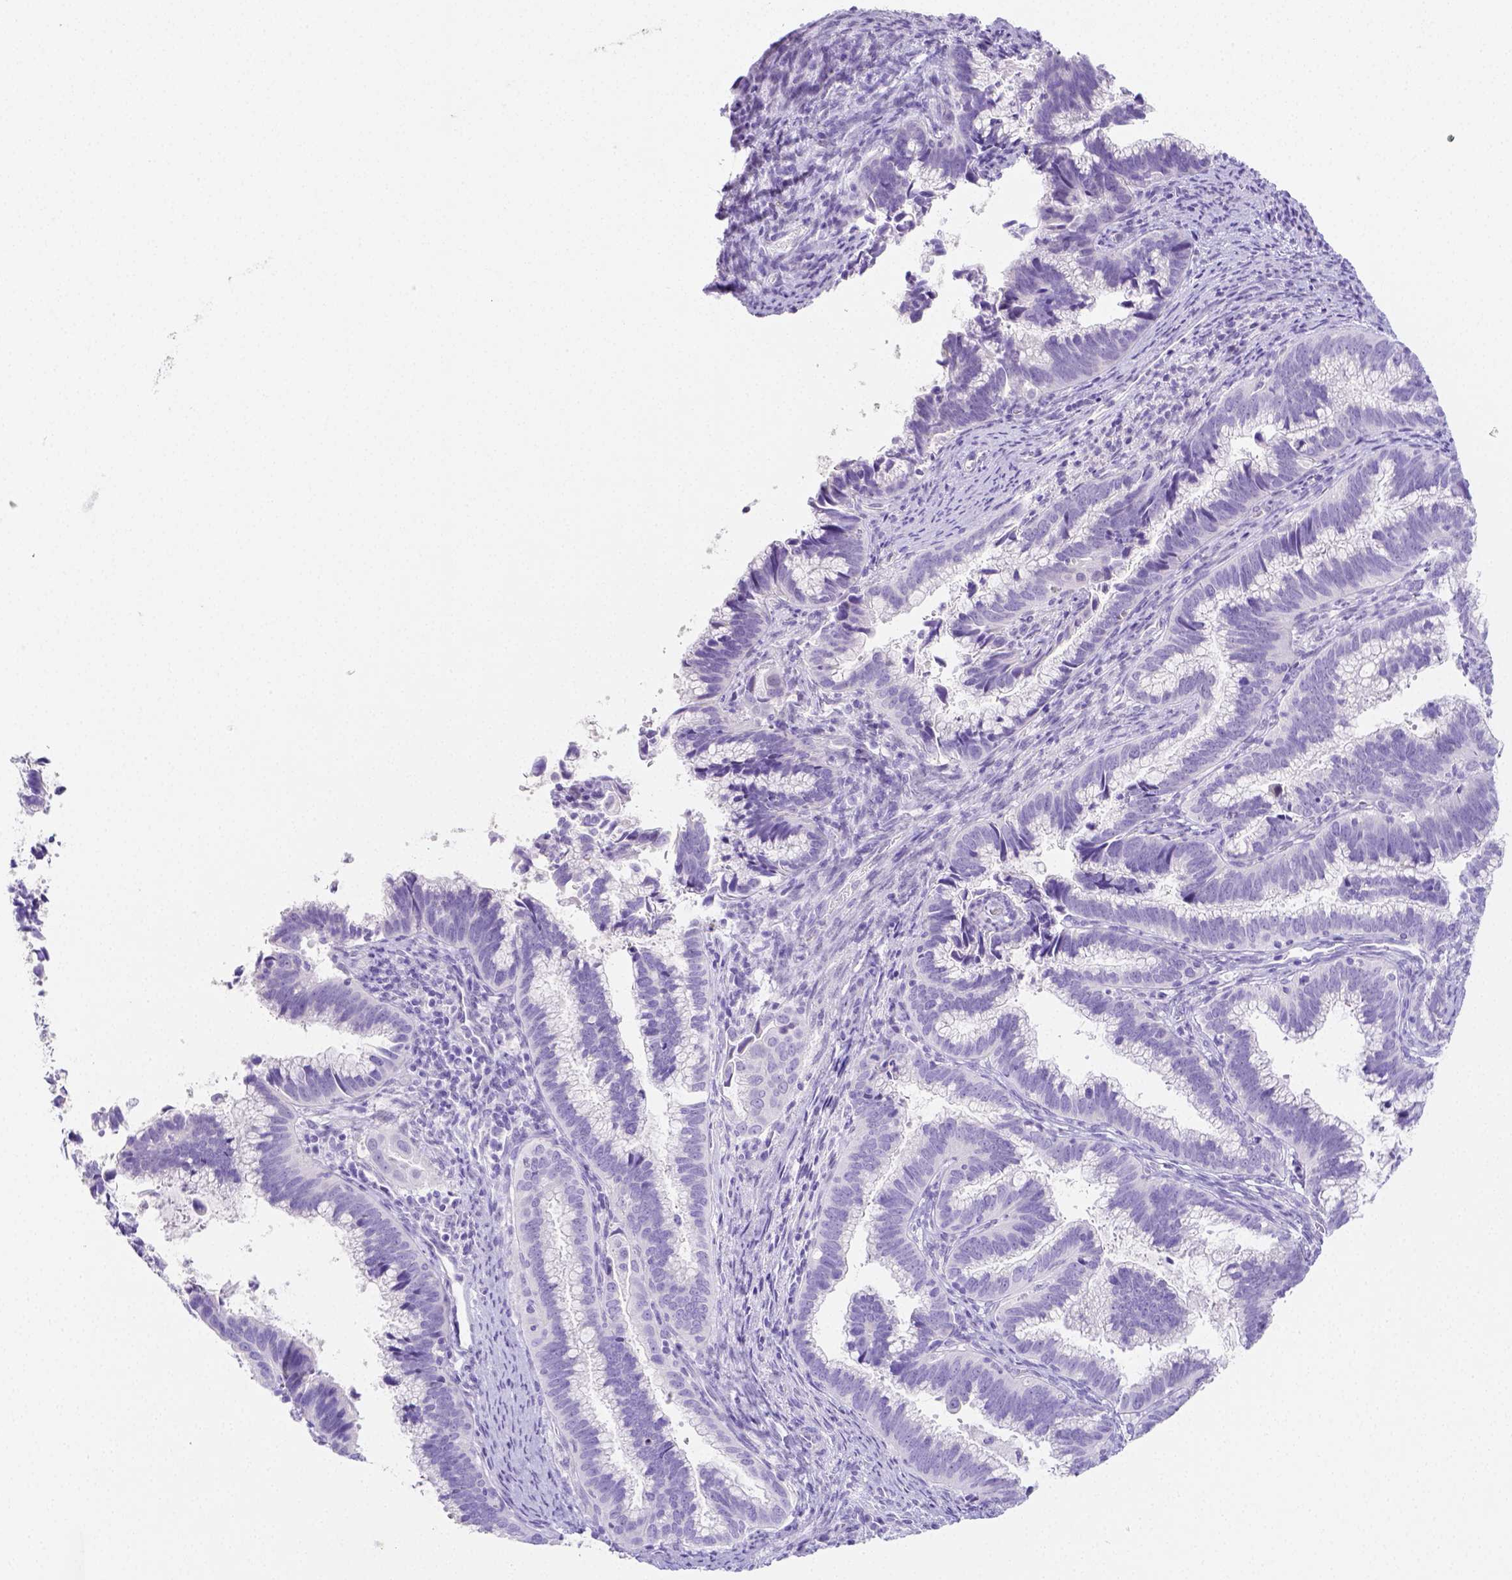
{"staining": {"intensity": "negative", "quantity": "none", "location": "none"}, "tissue": "cervical cancer", "cell_type": "Tumor cells", "image_type": "cancer", "snomed": [{"axis": "morphology", "description": "Adenocarcinoma, NOS"}, {"axis": "topography", "description": "Cervix"}], "caption": "An image of cervical cancer stained for a protein reveals no brown staining in tumor cells.", "gene": "ARHGAP36", "patient": {"sex": "female", "age": 61}}